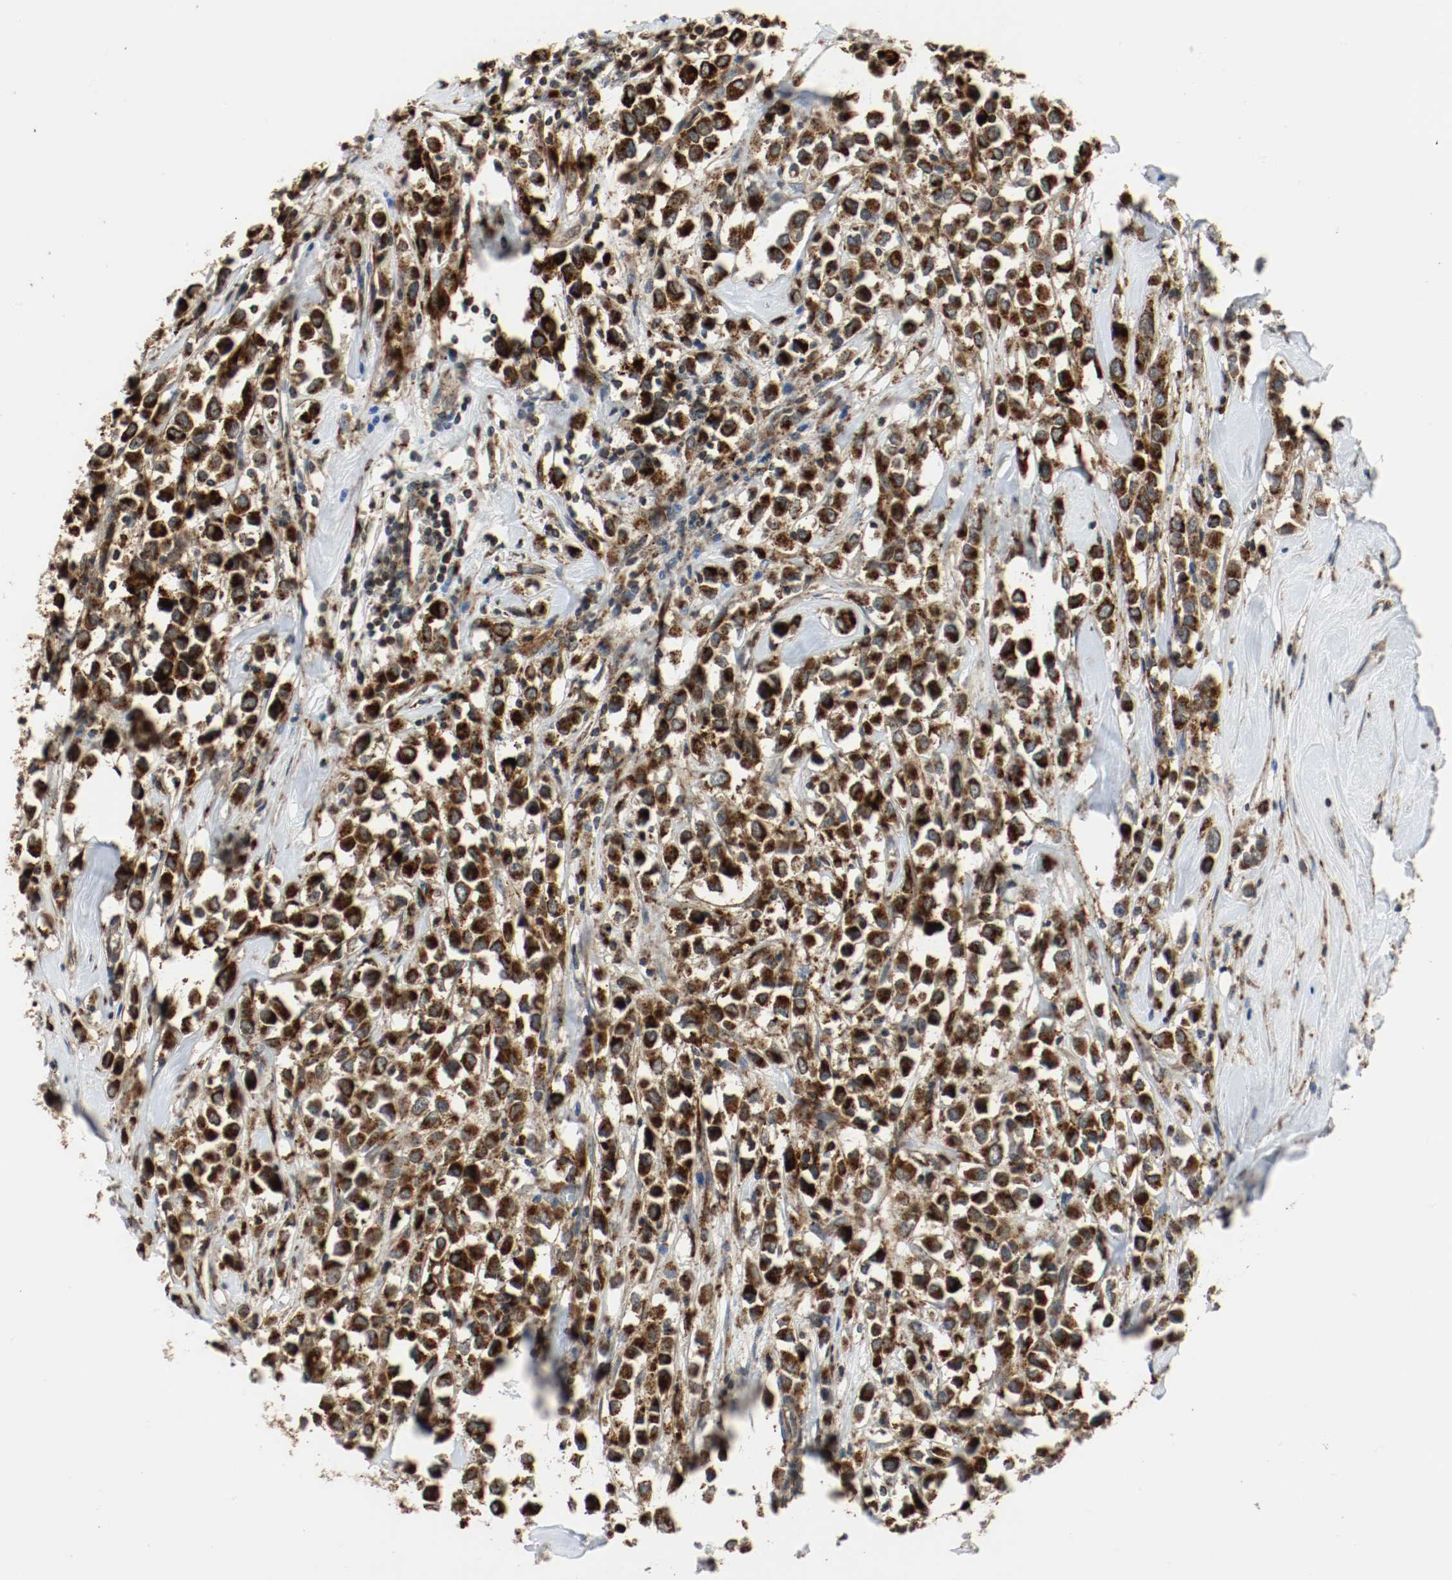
{"staining": {"intensity": "strong", "quantity": ">75%", "location": "cytoplasmic/membranous"}, "tissue": "breast cancer", "cell_type": "Tumor cells", "image_type": "cancer", "snomed": [{"axis": "morphology", "description": "Duct carcinoma"}, {"axis": "topography", "description": "Breast"}], "caption": "A histopathology image of human breast cancer stained for a protein displays strong cytoplasmic/membranous brown staining in tumor cells. (DAB (3,3'-diaminobenzidine) IHC, brown staining for protein, blue staining for nuclei).", "gene": "LAMP2", "patient": {"sex": "female", "age": 61}}